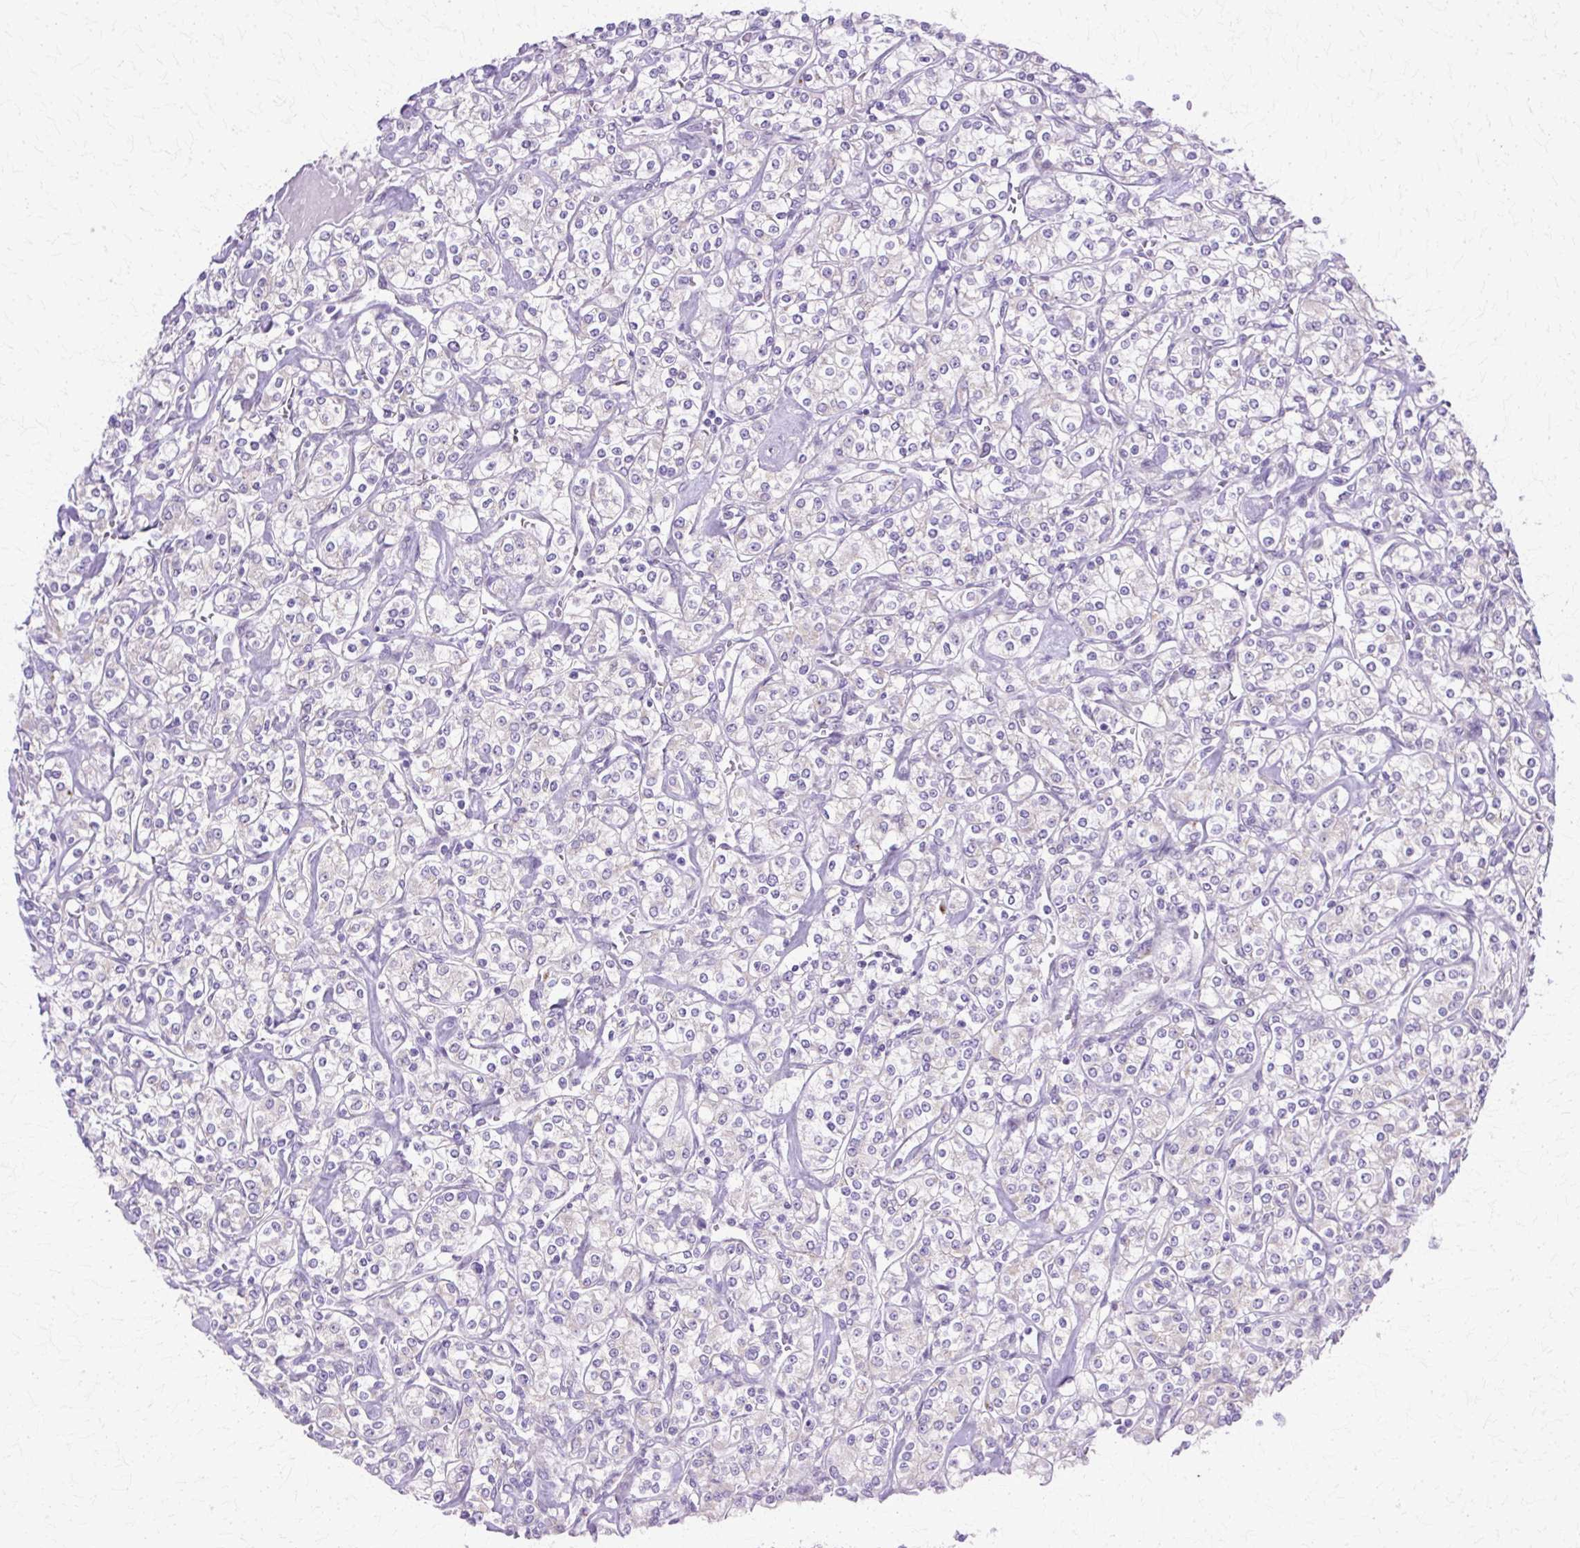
{"staining": {"intensity": "negative", "quantity": "none", "location": "none"}, "tissue": "renal cancer", "cell_type": "Tumor cells", "image_type": "cancer", "snomed": [{"axis": "morphology", "description": "Adenocarcinoma, NOS"}, {"axis": "topography", "description": "Kidney"}], "caption": "Immunohistochemistry (IHC) micrograph of neoplastic tissue: human renal cancer (adenocarcinoma) stained with DAB (3,3'-diaminobenzidine) exhibits no significant protein positivity in tumor cells. (DAB (3,3'-diaminobenzidine) IHC with hematoxylin counter stain).", "gene": "TBC1D3G", "patient": {"sex": "male", "age": 77}}